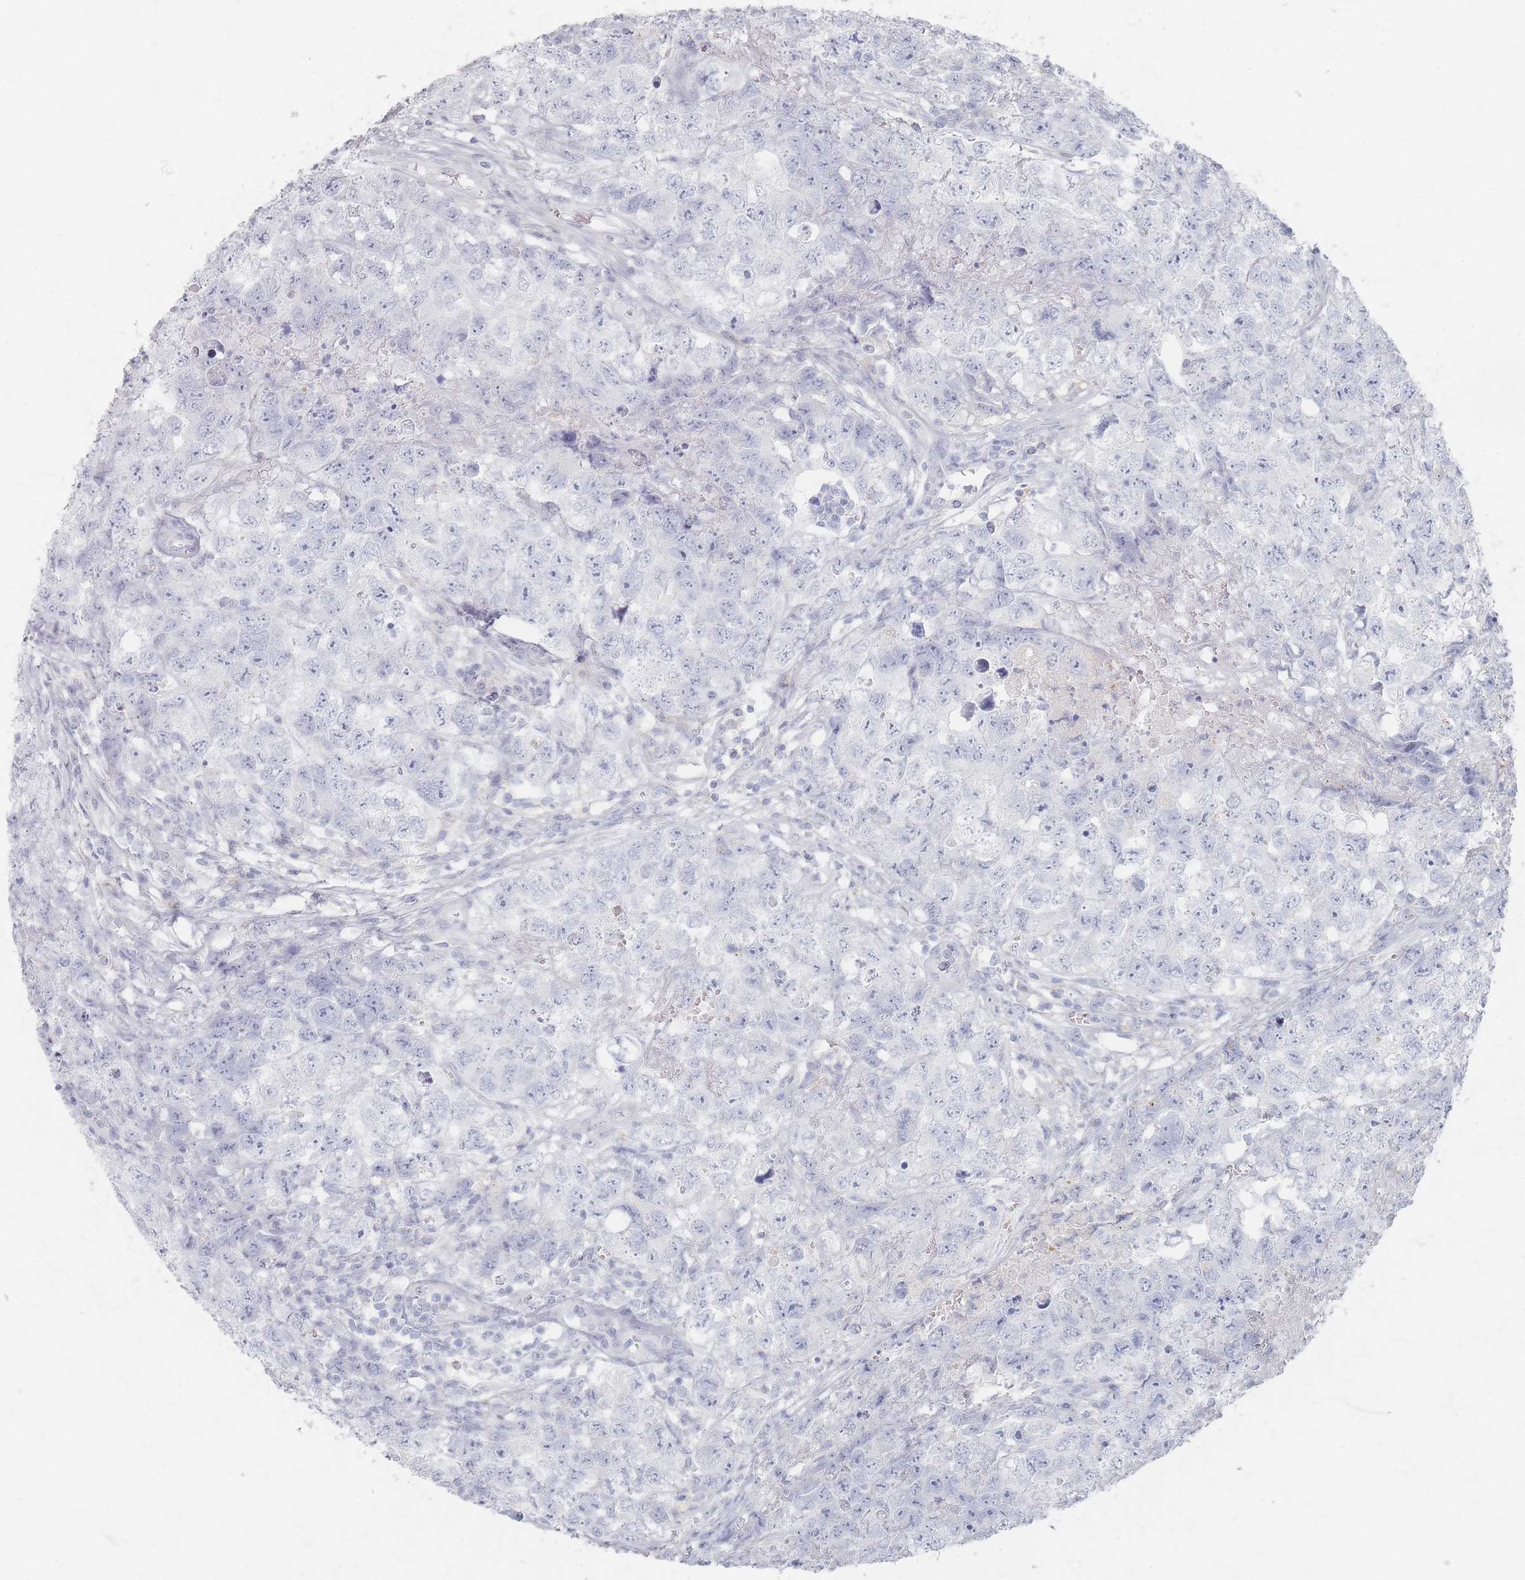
{"staining": {"intensity": "negative", "quantity": "none", "location": "none"}, "tissue": "testis cancer", "cell_type": "Tumor cells", "image_type": "cancer", "snomed": [{"axis": "morphology", "description": "Carcinoma, Embryonal, NOS"}, {"axis": "topography", "description": "Testis"}], "caption": "Embryonal carcinoma (testis) was stained to show a protein in brown. There is no significant positivity in tumor cells.", "gene": "SLC2A11", "patient": {"sex": "male", "age": 22}}